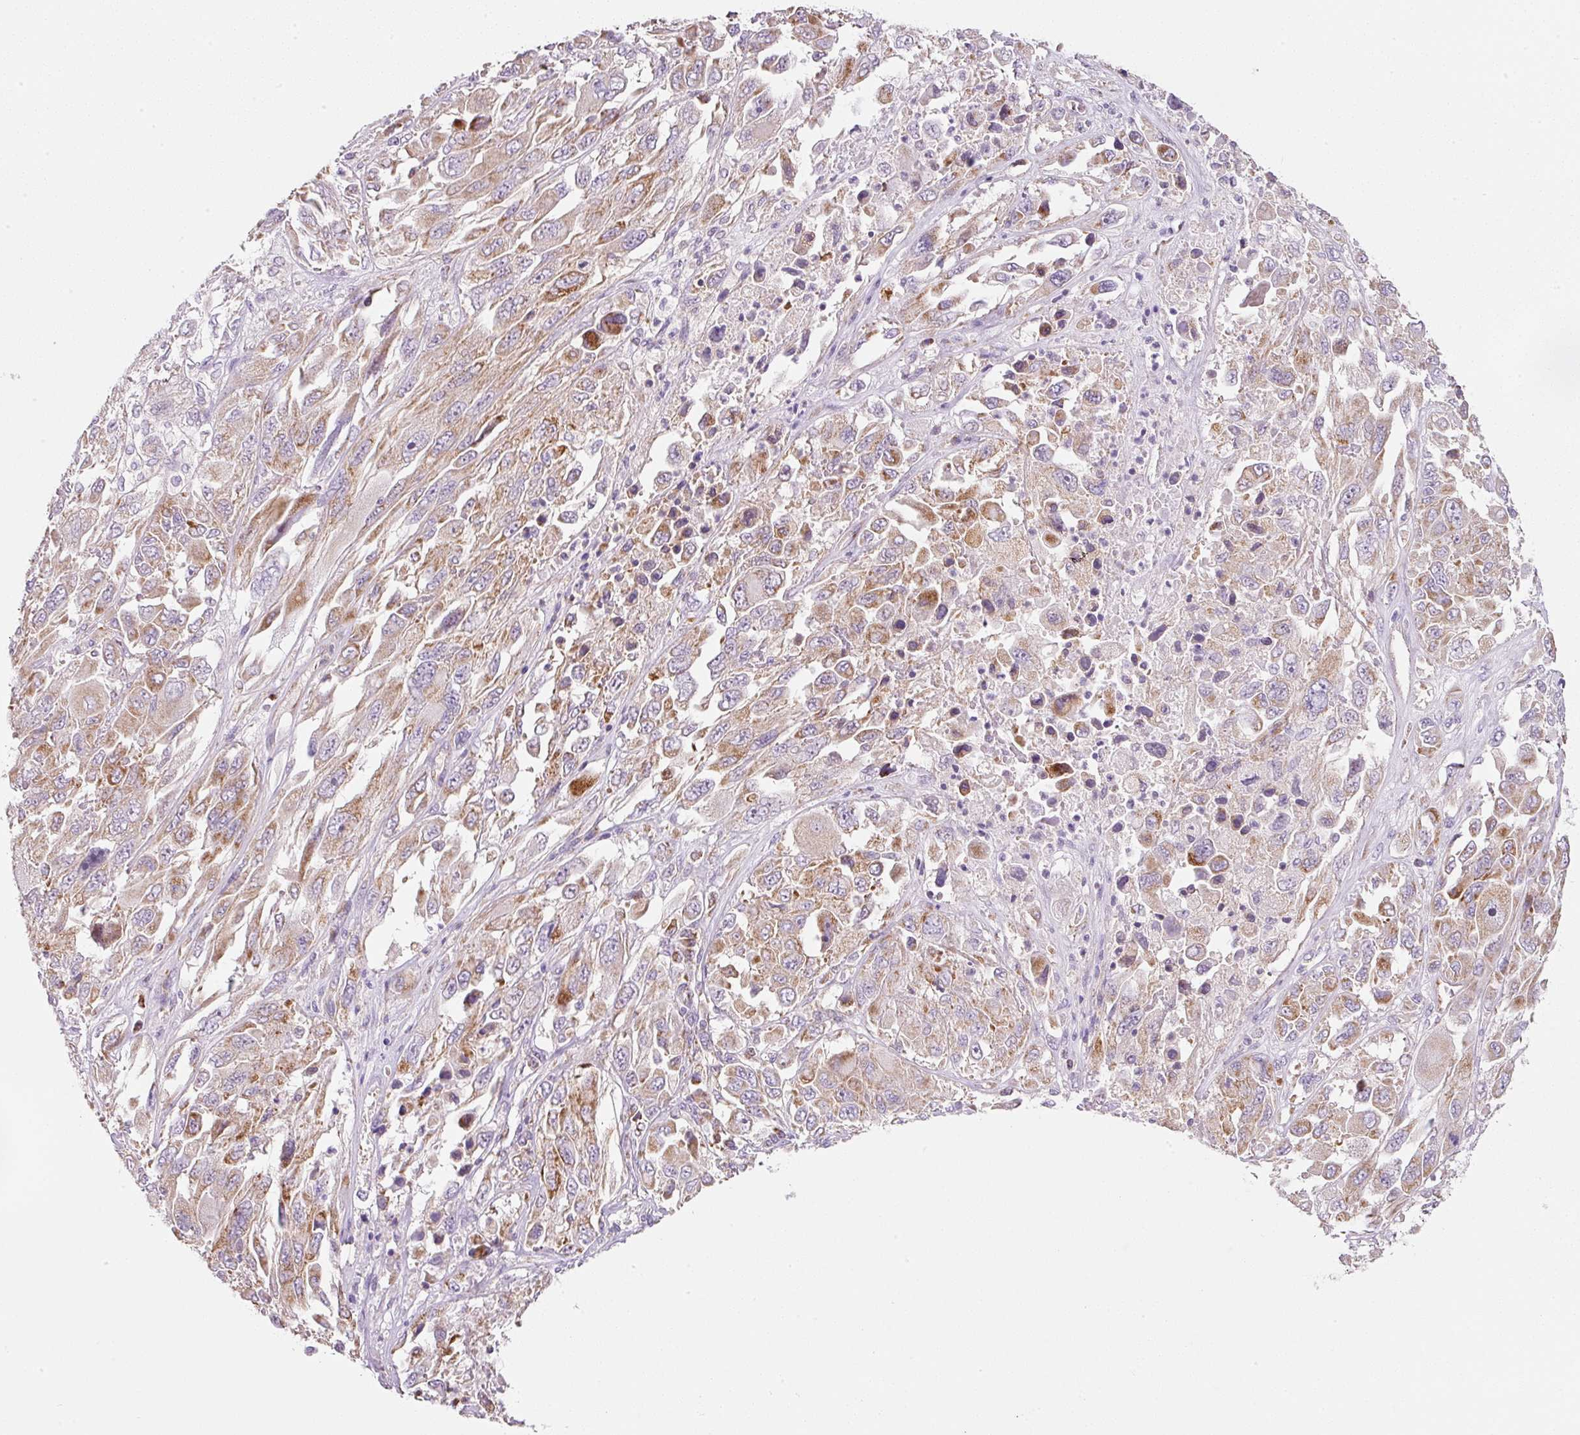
{"staining": {"intensity": "moderate", "quantity": ">75%", "location": "cytoplasmic/membranous"}, "tissue": "melanoma", "cell_type": "Tumor cells", "image_type": "cancer", "snomed": [{"axis": "morphology", "description": "Malignant melanoma, NOS"}, {"axis": "topography", "description": "Skin"}], "caption": "This micrograph reveals melanoma stained with immunohistochemistry to label a protein in brown. The cytoplasmic/membranous of tumor cells show moderate positivity for the protein. Nuclei are counter-stained blue.", "gene": "NDUFA1", "patient": {"sex": "female", "age": 91}}